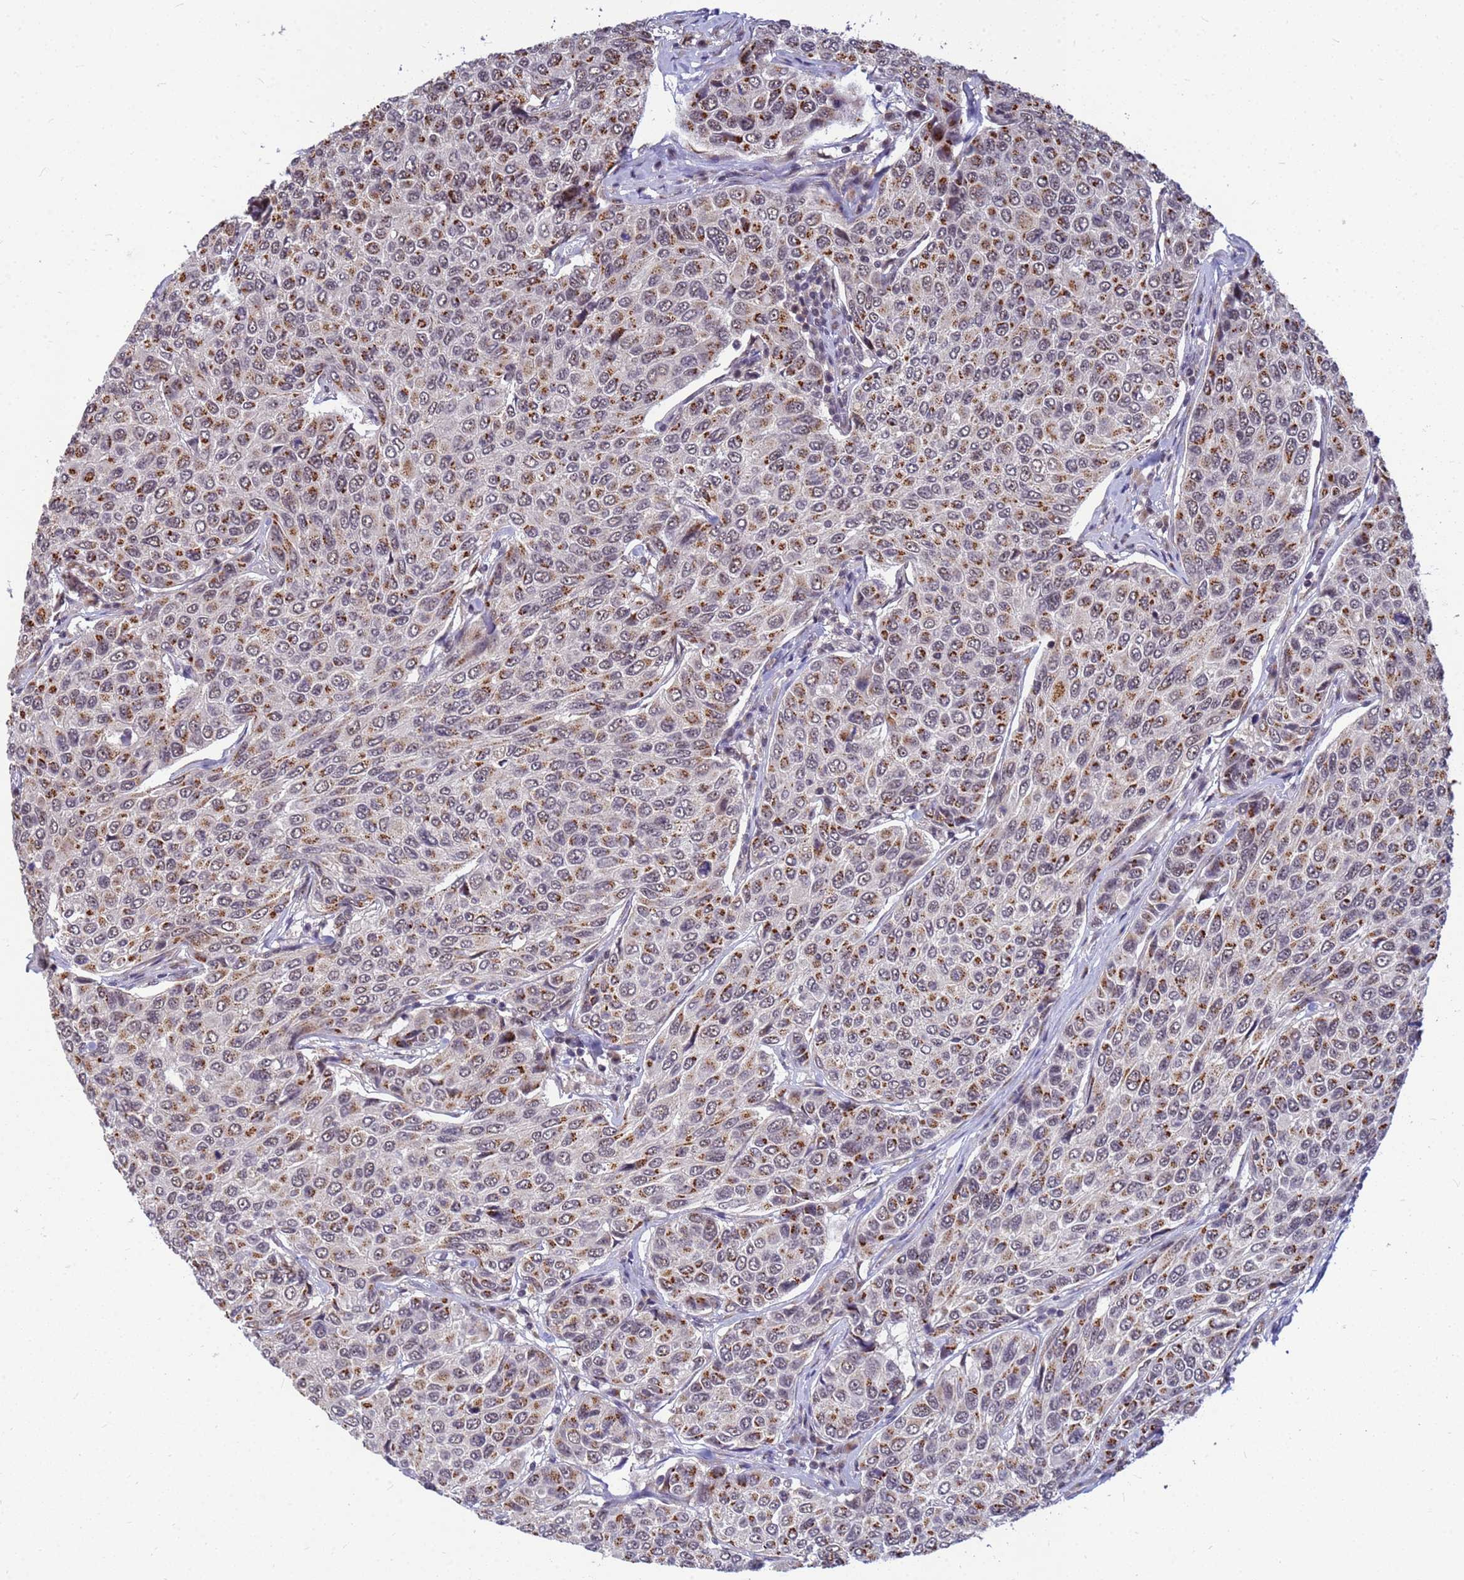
{"staining": {"intensity": "moderate", "quantity": ">75%", "location": "cytoplasmic/membranous,nuclear"}, "tissue": "breast cancer", "cell_type": "Tumor cells", "image_type": "cancer", "snomed": [{"axis": "morphology", "description": "Duct carcinoma"}, {"axis": "topography", "description": "Breast"}], "caption": "A medium amount of moderate cytoplasmic/membranous and nuclear positivity is appreciated in approximately >75% of tumor cells in breast cancer (infiltrating ductal carcinoma) tissue.", "gene": "NCBP2", "patient": {"sex": "female", "age": 55}}